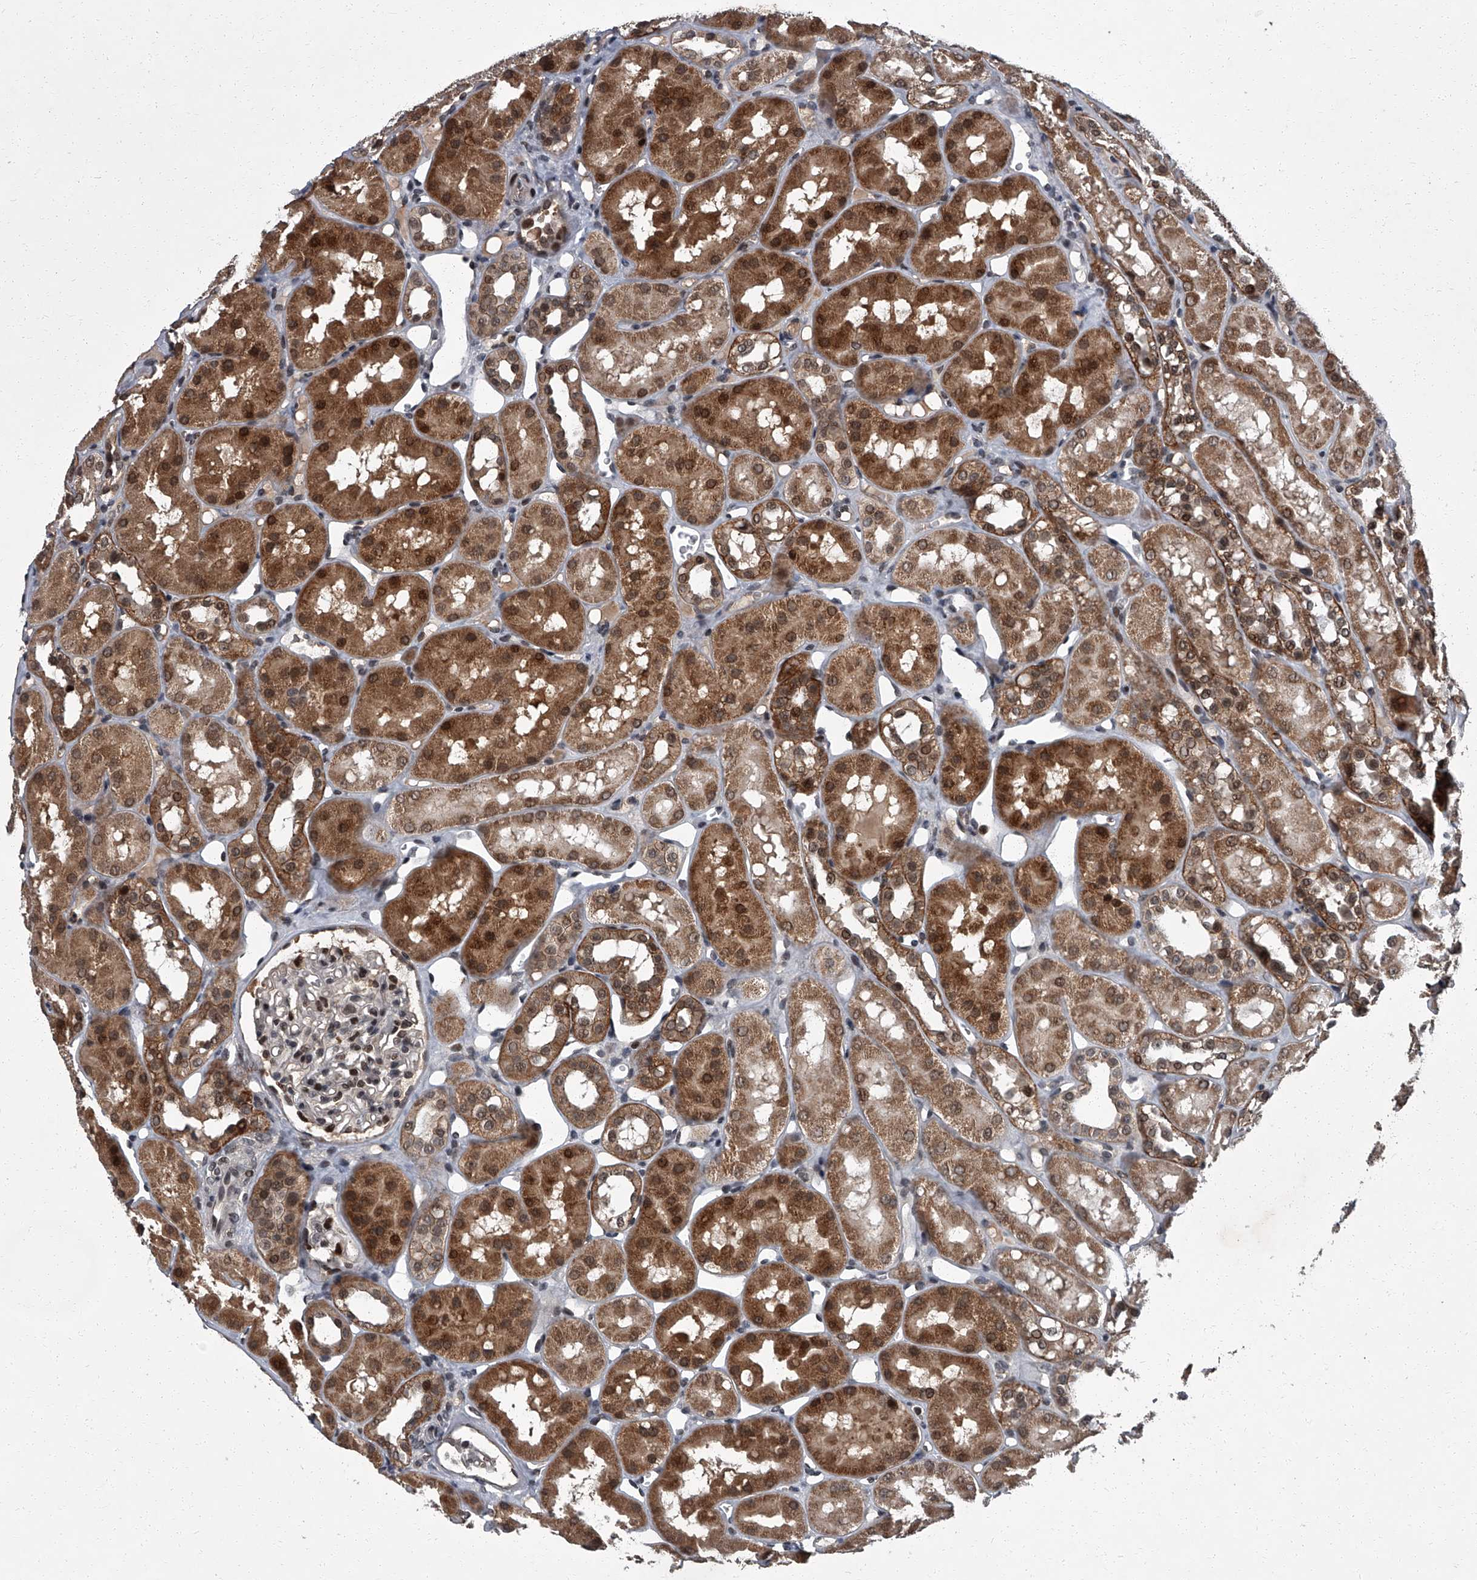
{"staining": {"intensity": "moderate", "quantity": "25%-75%", "location": "nuclear"}, "tissue": "kidney", "cell_type": "Cells in glomeruli", "image_type": "normal", "snomed": [{"axis": "morphology", "description": "Normal tissue, NOS"}, {"axis": "topography", "description": "Kidney"}], "caption": "High-magnification brightfield microscopy of benign kidney stained with DAB (brown) and counterstained with hematoxylin (blue). cells in glomeruli exhibit moderate nuclear expression is appreciated in about25%-75% of cells.", "gene": "ZNF518B", "patient": {"sex": "male", "age": 16}}